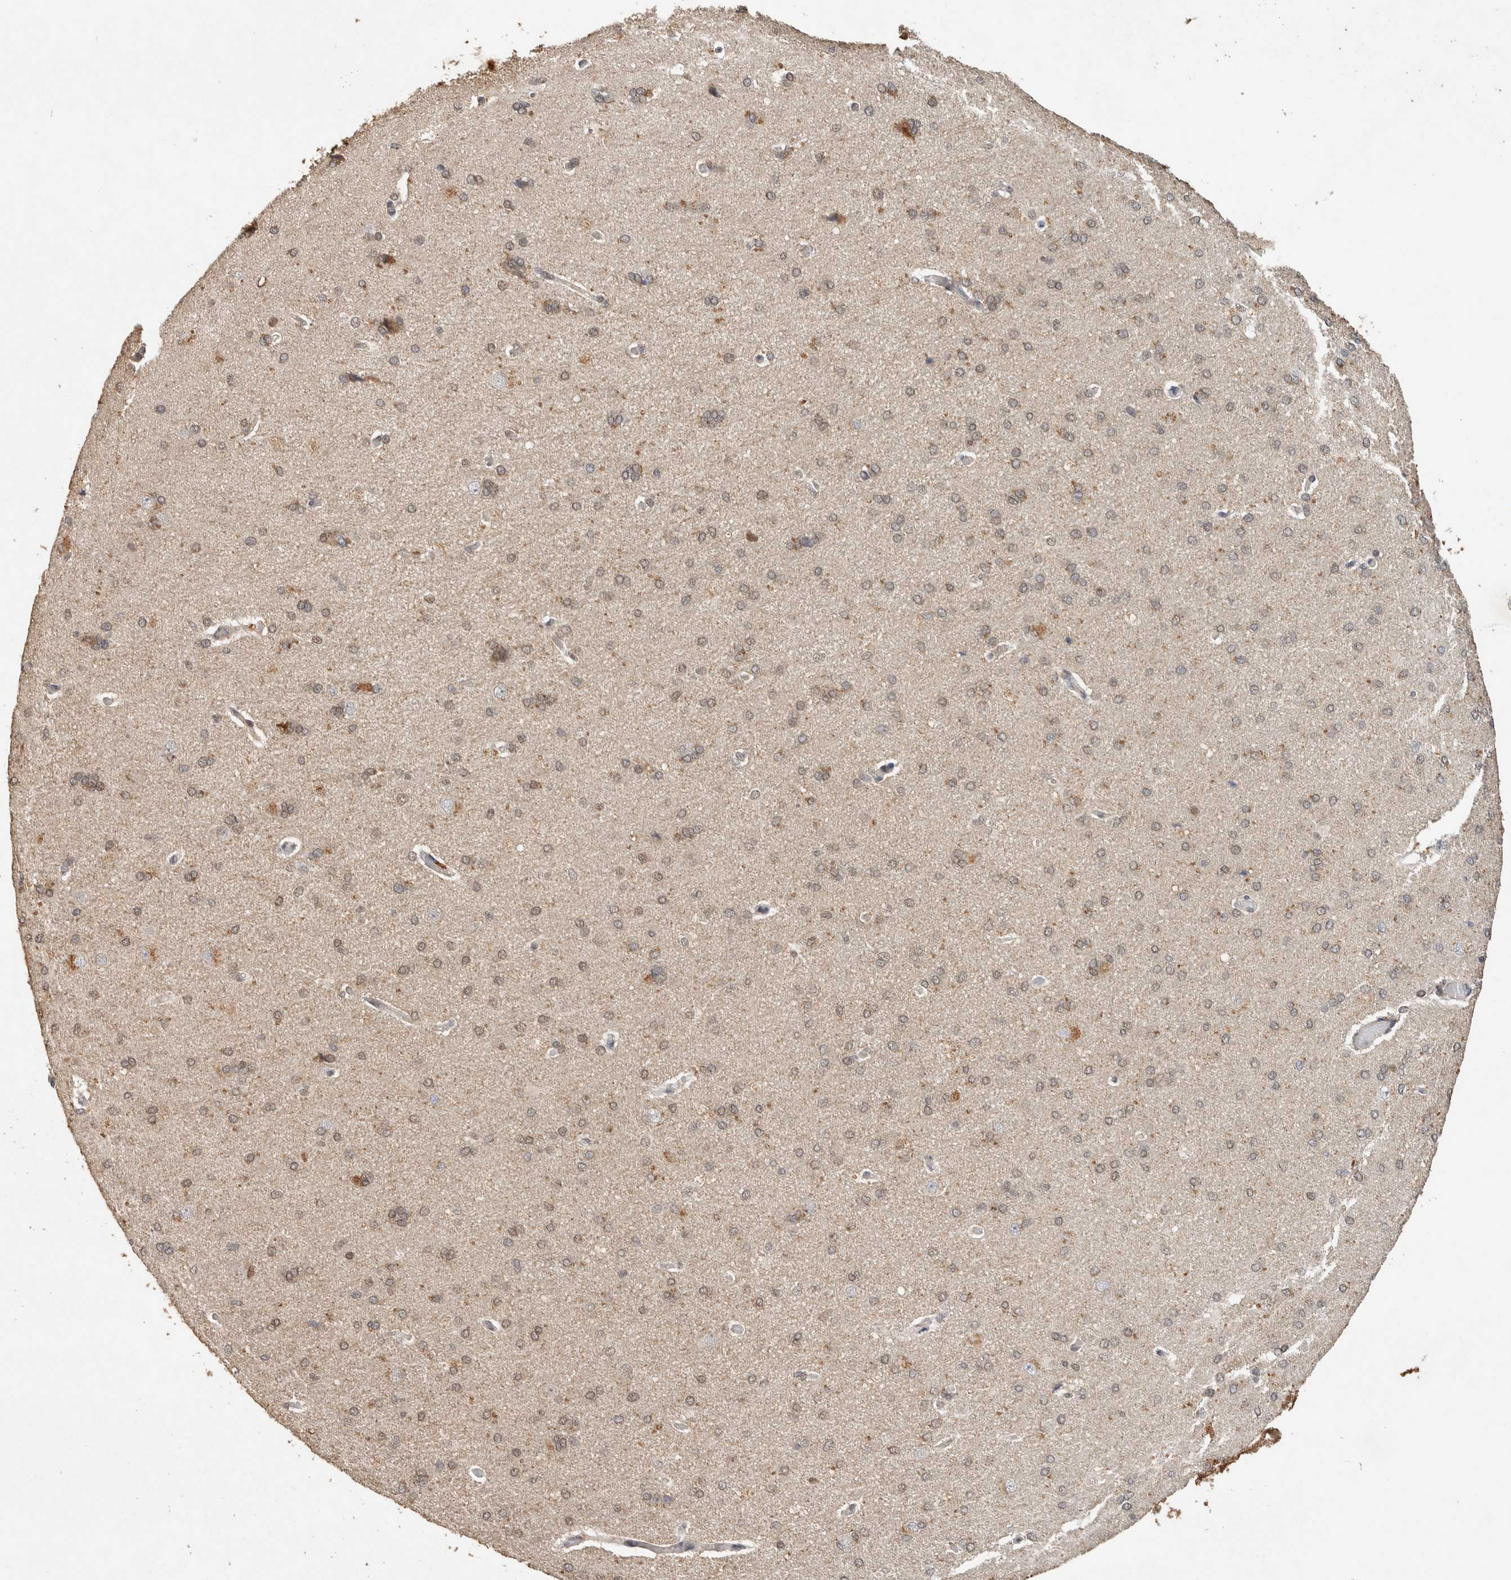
{"staining": {"intensity": "weak", "quantity": ">75%", "location": "cytoplasmic/membranous"}, "tissue": "cerebral cortex", "cell_type": "Endothelial cells", "image_type": "normal", "snomed": [{"axis": "morphology", "description": "Normal tissue, NOS"}, {"axis": "topography", "description": "Cerebral cortex"}], "caption": "IHC micrograph of unremarkable cerebral cortex: human cerebral cortex stained using IHC exhibits low levels of weak protein expression localized specifically in the cytoplasmic/membranous of endothelial cells, appearing as a cytoplasmic/membranous brown color.", "gene": "CYSRT1", "patient": {"sex": "male", "age": 62}}